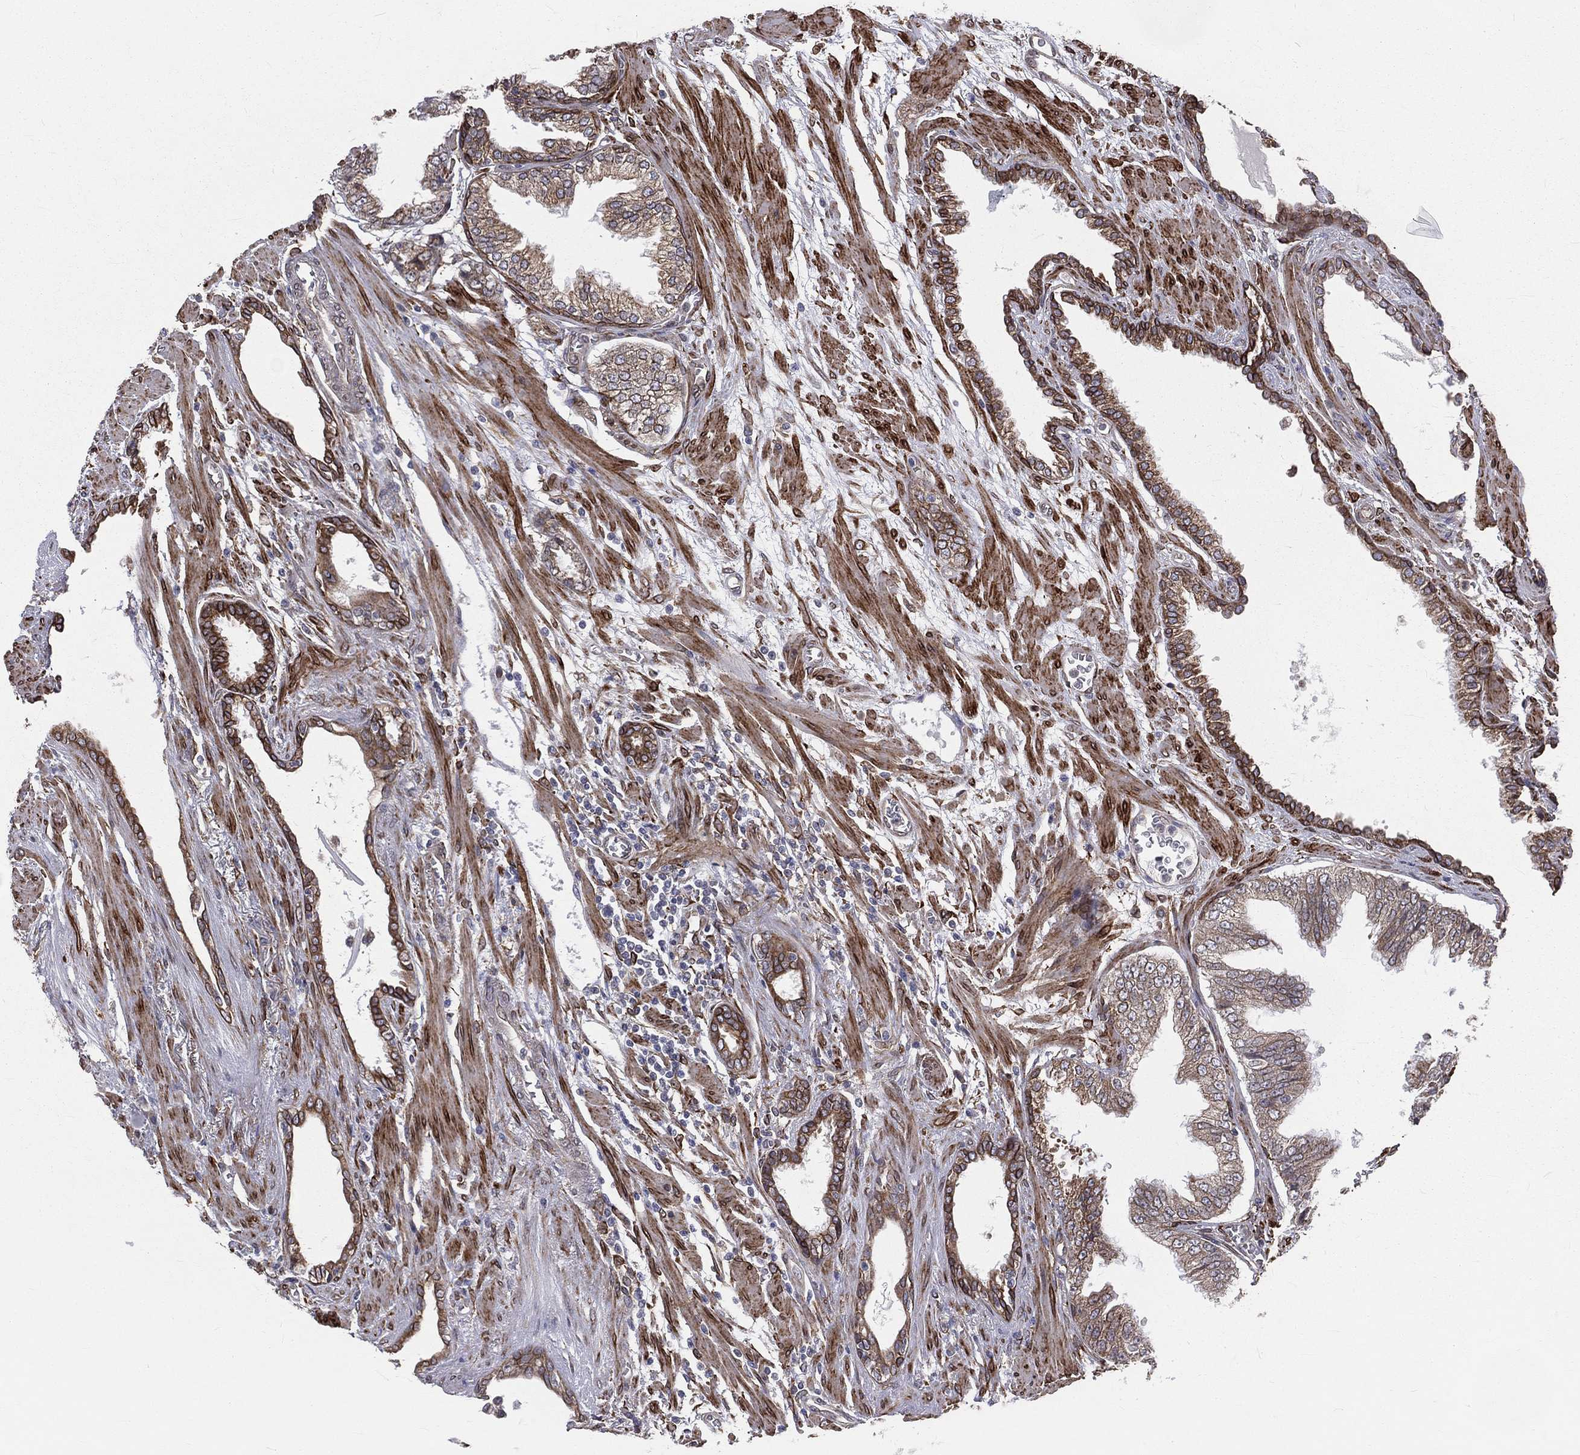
{"staining": {"intensity": "negative", "quantity": "none", "location": "none"}, "tissue": "prostate cancer", "cell_type": "Tumor cells", "image_type": "cancer", "snomed": [{"axis": "morphology", "description": "Adenocarcinoma, Low grade"}, {"axis": "topography", "description": "Prostate"}], "caption": "Immunohistochemistry (IHC) image of neoplastic tissue: human adenocarcinoma (low-grade) (prostate) stained with DAB demonstrates no significant protein staining in tumor cells.", "gene": "PGRMC1", "patient": {"sex": "male", "age": 69}}